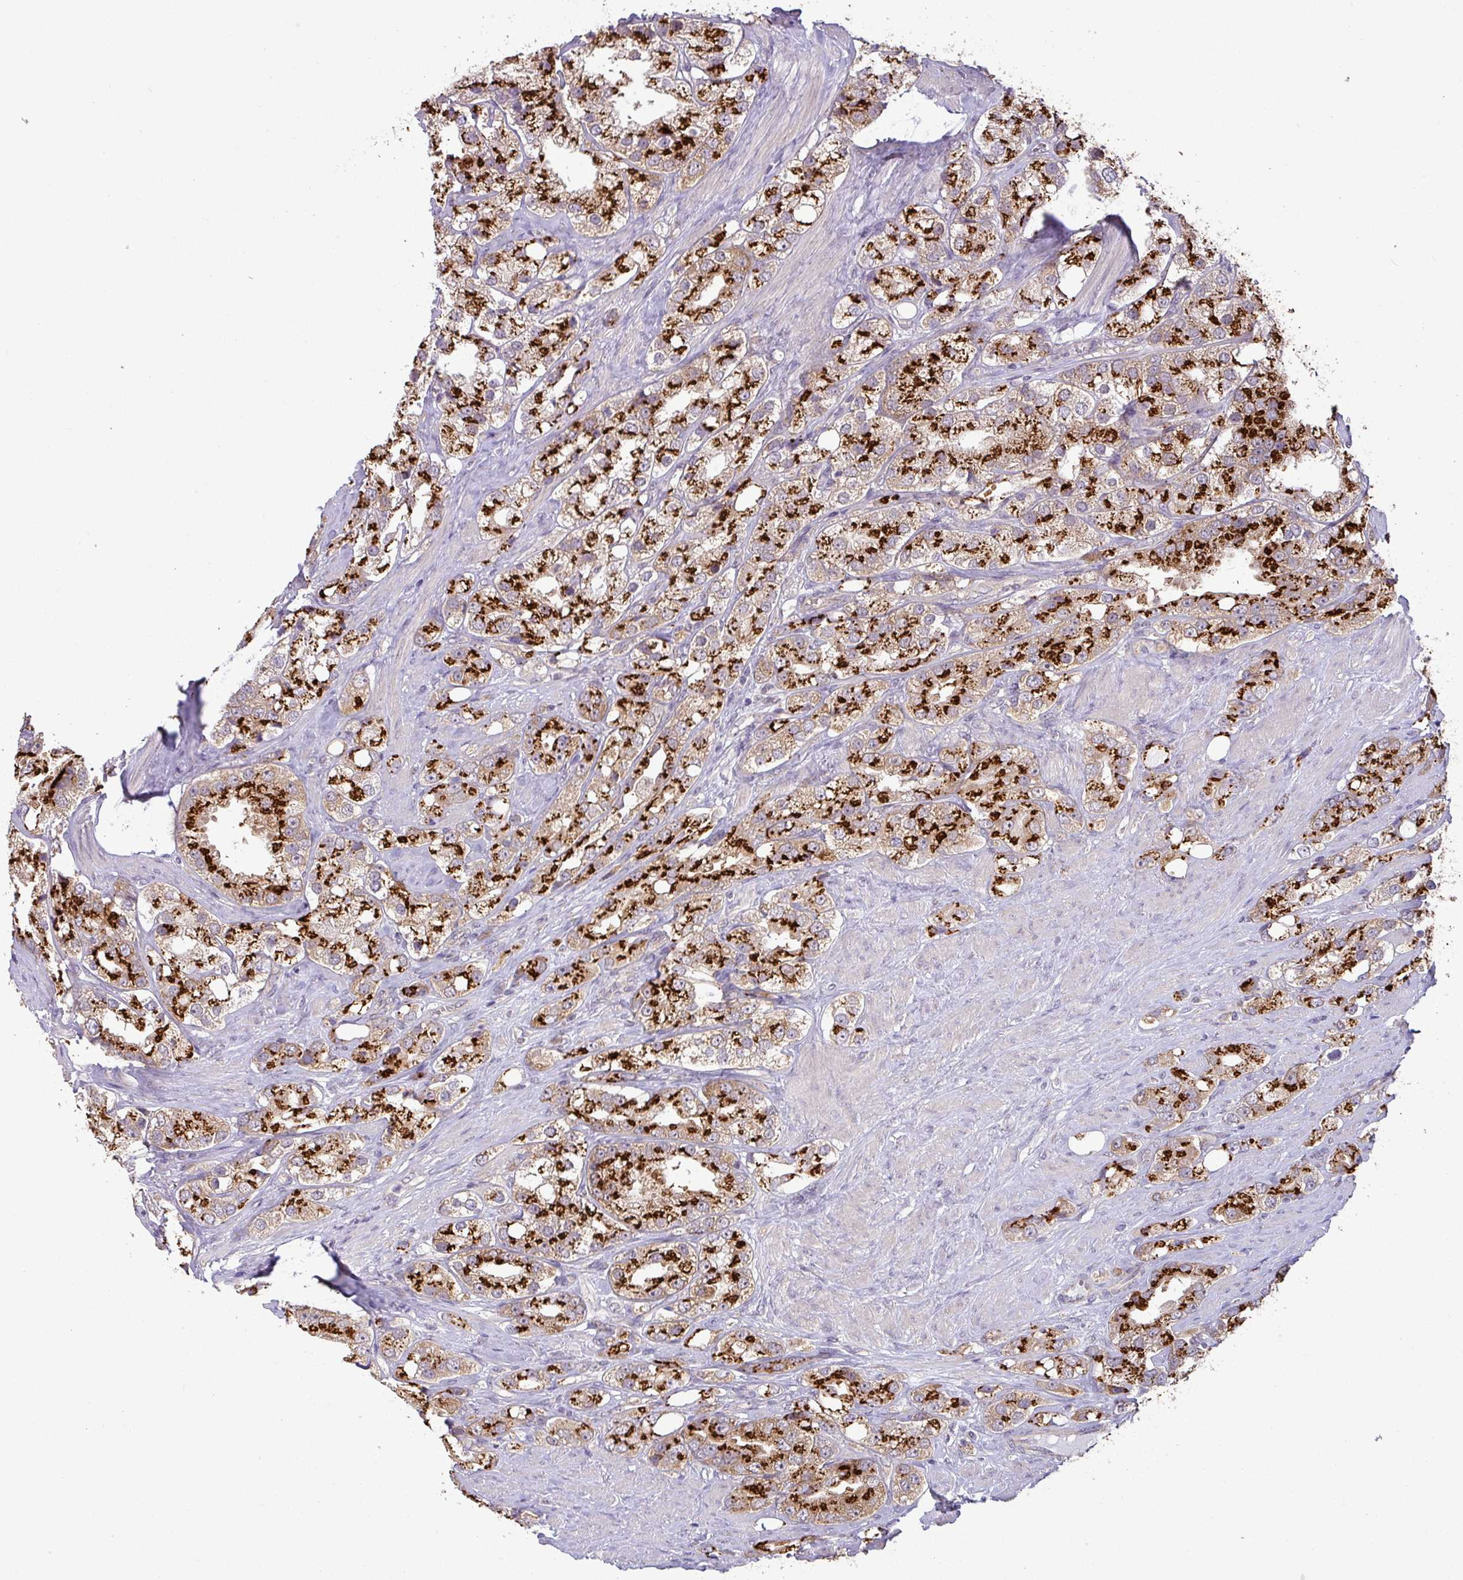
{"staining": {"intensity": "strong", "quantity": ">75%", "location": "cytoplasmic/membranous"}, "tissue": "prostate cancer", "cell_type": "Tumor cells", "image_type": "cancer", "snomed": [{"axis": "morphology", "description": "Adenocarcinoma, NOS"}, {"axis": "topography", "description": "Prostate"}], "caption": "High-power microscopy captured an IHC histopathology image of prostate cancer (adenocarcinoma), revealing strong cytoplasmic/membranous positivity in approximately >75% of tumor cells.", "gene": "GALNT12", "patient": {"sex": "male", "age": 79}}